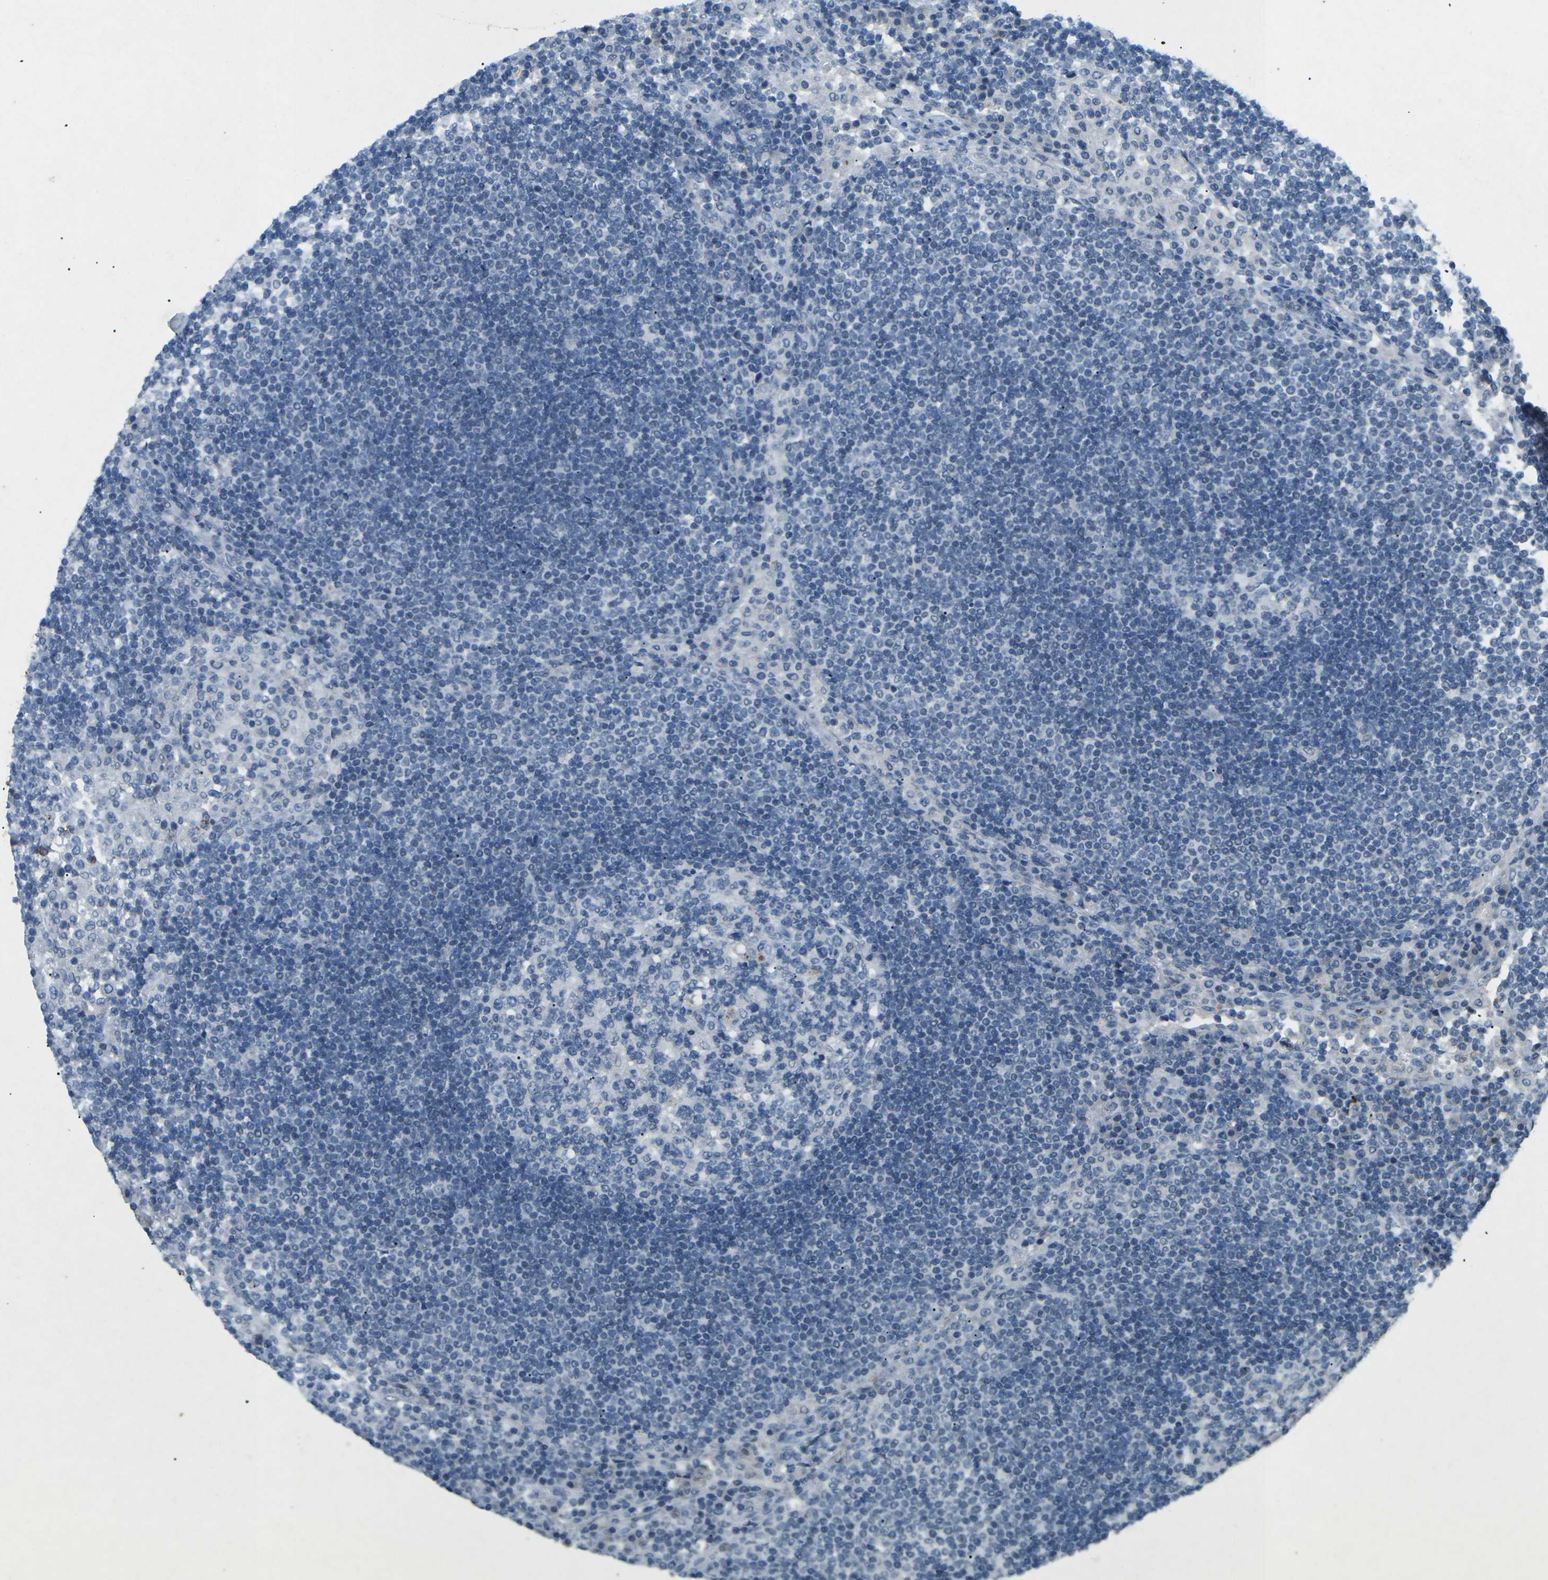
{"staining": {"intensity": "negative", "quantity": "none", "location": "none"}, "tissue": "lymph node", "cell_type": "Germinal center cells", "image_type": "normal", "snomed": [{"axis": "morphology", "description": "Normal tissue, NOS"}, {"axis": "topography", "description": "Lymph node"}], "caption": "A micrograph of lymph node stained for a protein demonstrates no brown staining in germinal center cells. Brightfield microscopy of IHC stained with DAB (brown) and hematoxylin (blue), captured at high magnification.", "gene": "A1BG", "patient": {"sex": "female", "age": 53}}